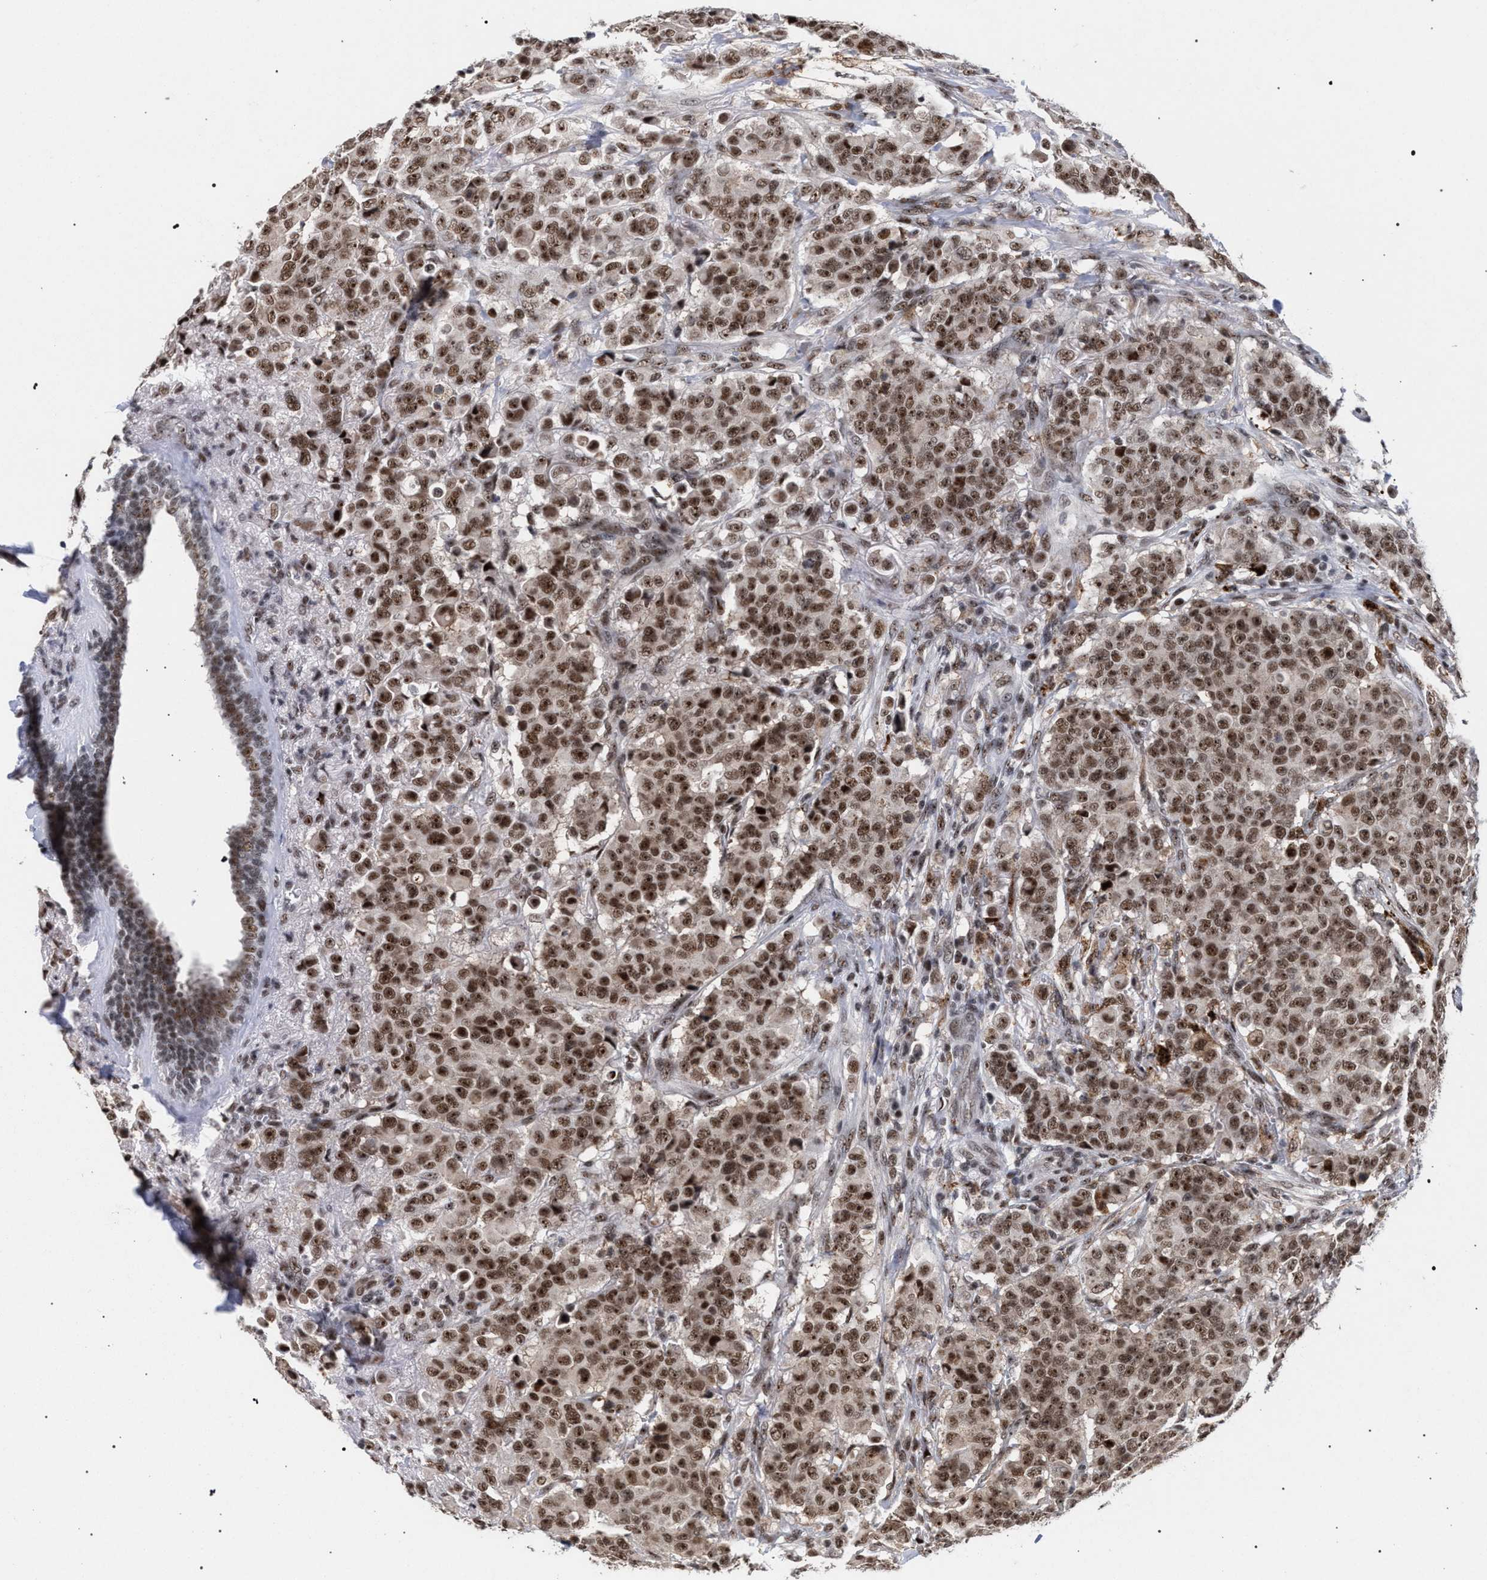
{"staining": {"intensity": "moderate", "quantity": ">75%", "location": "cytoplasmic/membranous,nuclear"}, "tissue": "breast cancer", "cell_type": "Tumor cells", "image_type": "cancer", "snomed": [{"axis": "morphology", "description": "Duct carcinoma"}, {"axis": "topography", "description": "Breast"}], "caption": "There is medium levels of moderate cytoplasmic/membranous and nuclear positivity in tumor cells of breast cancer, as demonstrated by immunohistochemical staining (brown color).", "gene": "SCAF4", "patient": {"sex": "female", "age": 40}}